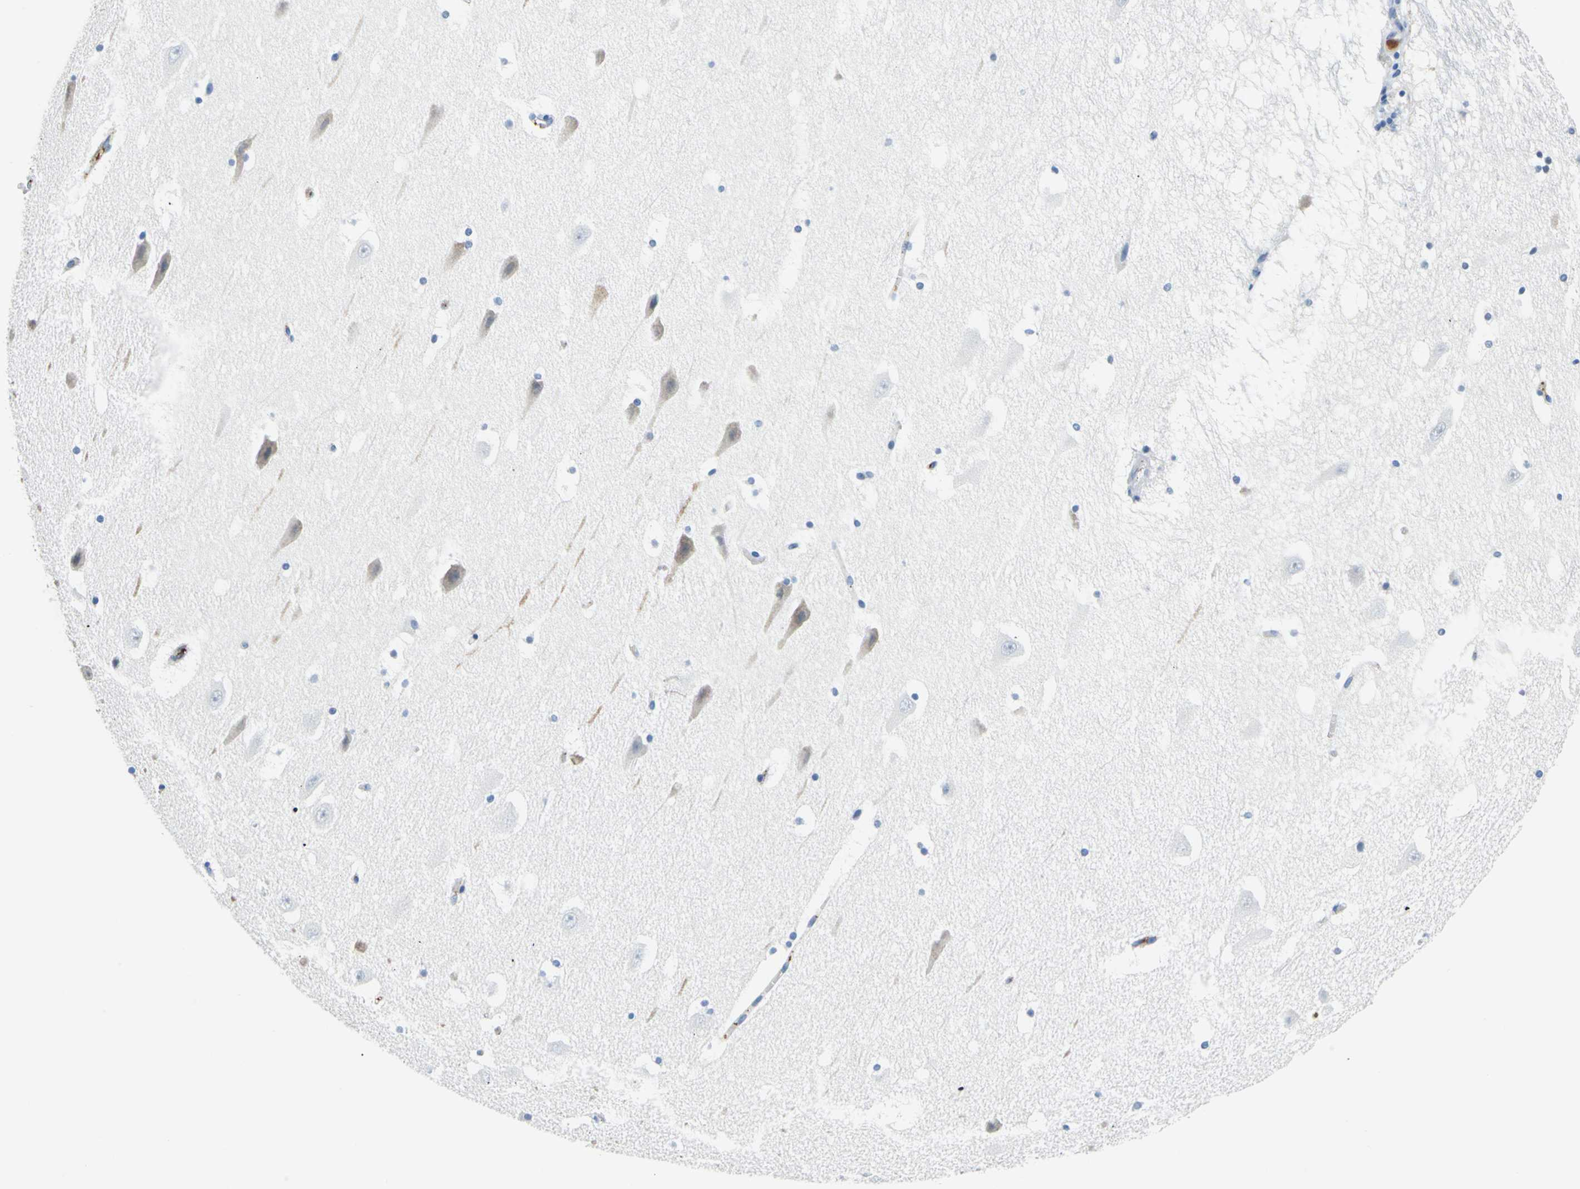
{"staining": {"intensity": "negative", "quantity": "none", "location": "none"}, "tissue": "hippocampus", "cell_type": "Glial cells", "image_type": "normal", "snomed": [{"axis": "morphology", "description": "Normal tissue, NOS"}, {"axis": "topography", "description": "Hippocampus"}], "caption": "Benign hippocampus was stained to show a protein in brown. There is no significant expression in glial cells.", "gene": "ALB", "patient": {"sex": "male", "age": 45}}